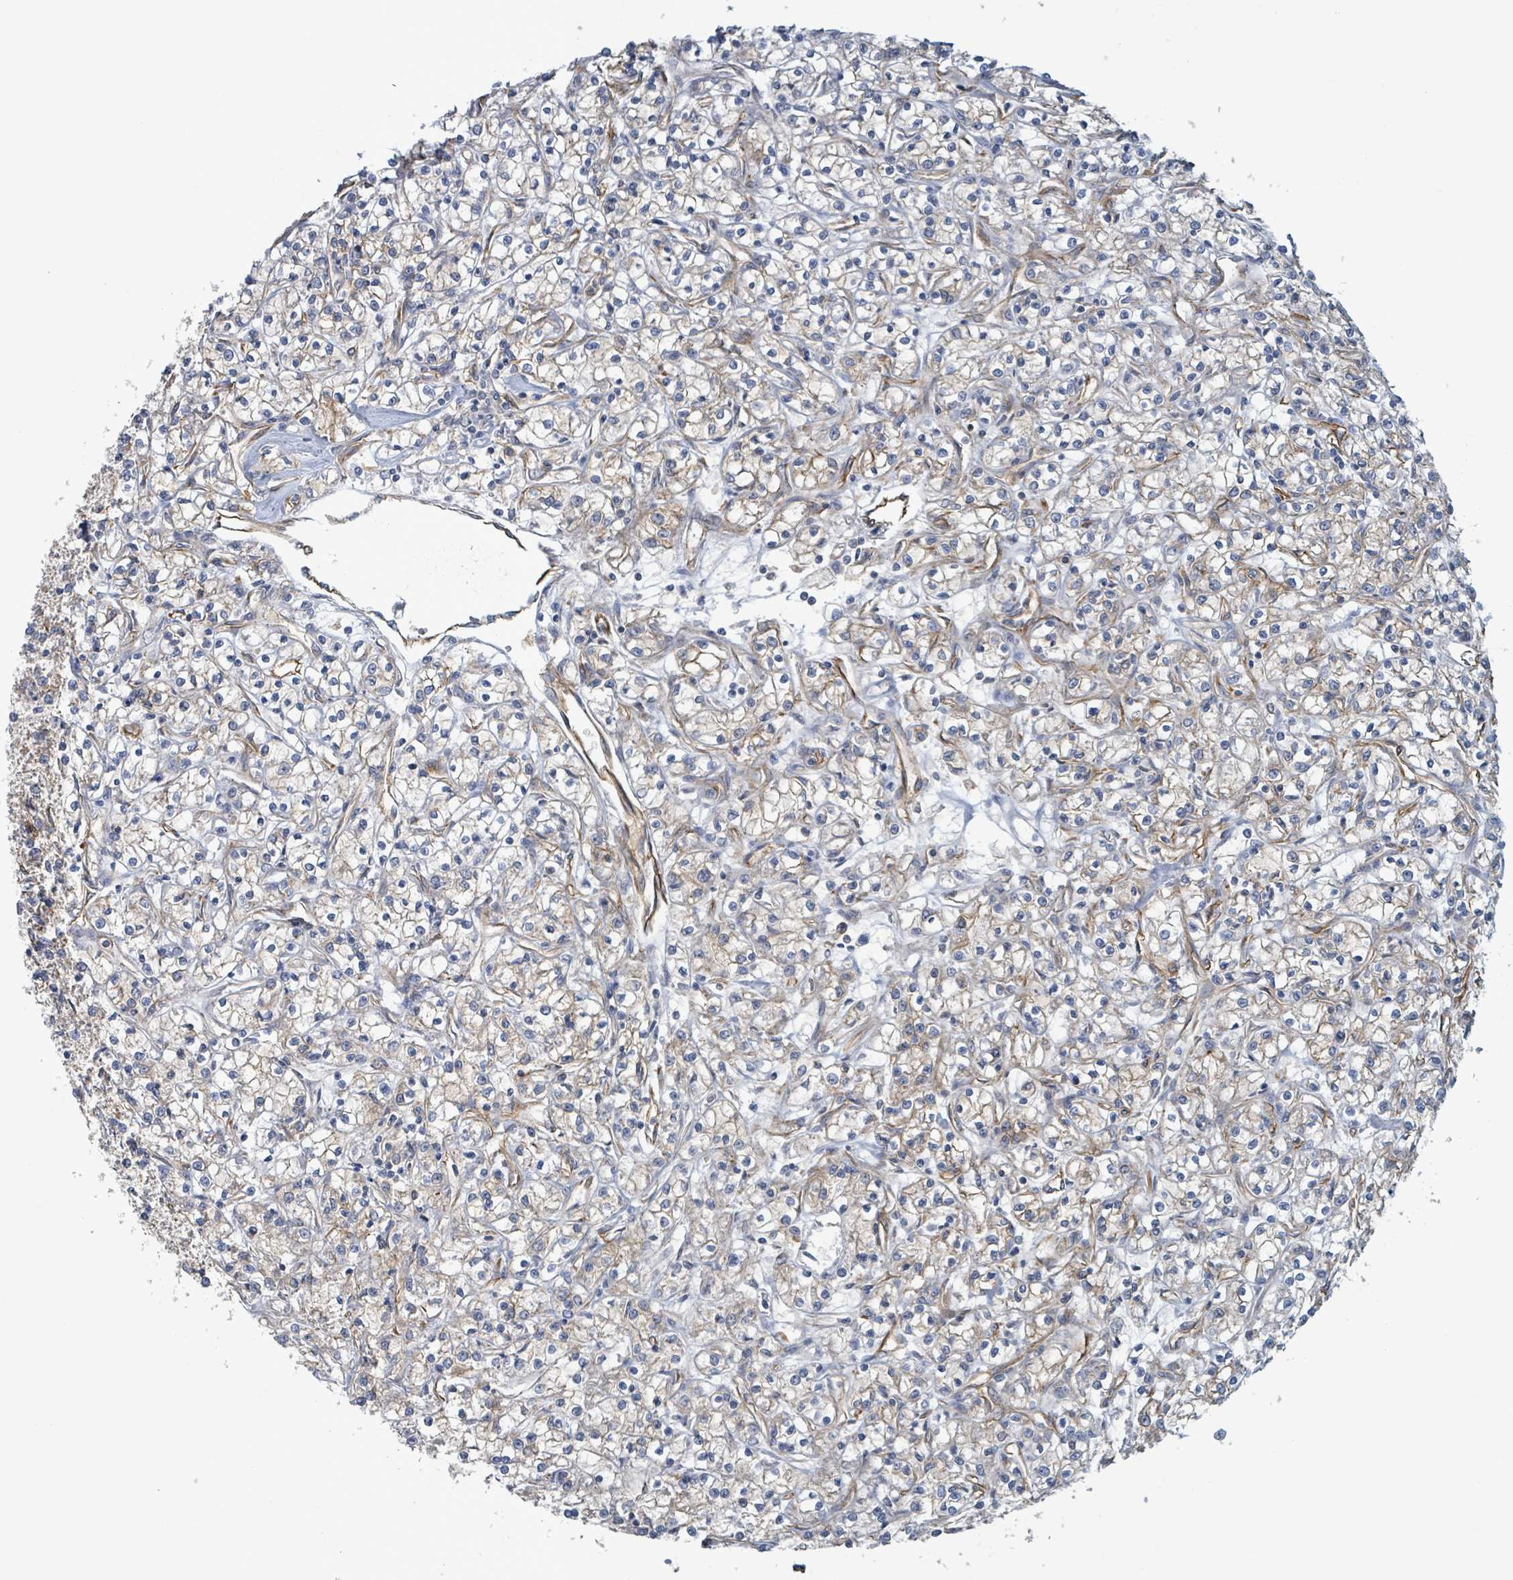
{"staining": {"intensity": "weak", "quantity": "<25%", "location": "cytoplasmic/membranous"}, "tissue": "renal cancer", "cell_type": "Tumor cells", "image_type": "cancer", "snomed": [{"axis": "morphology", "description": "Adenocarcinoma, NOS"}, {"axis": "topography", "description": "Kidney"}], "caption": "Immunohistochemical staining of renal cancer reveals no significant positivity in tumor cells.", "gene": "LDOC1", "patient": {"sex": "female", "age": 59}}